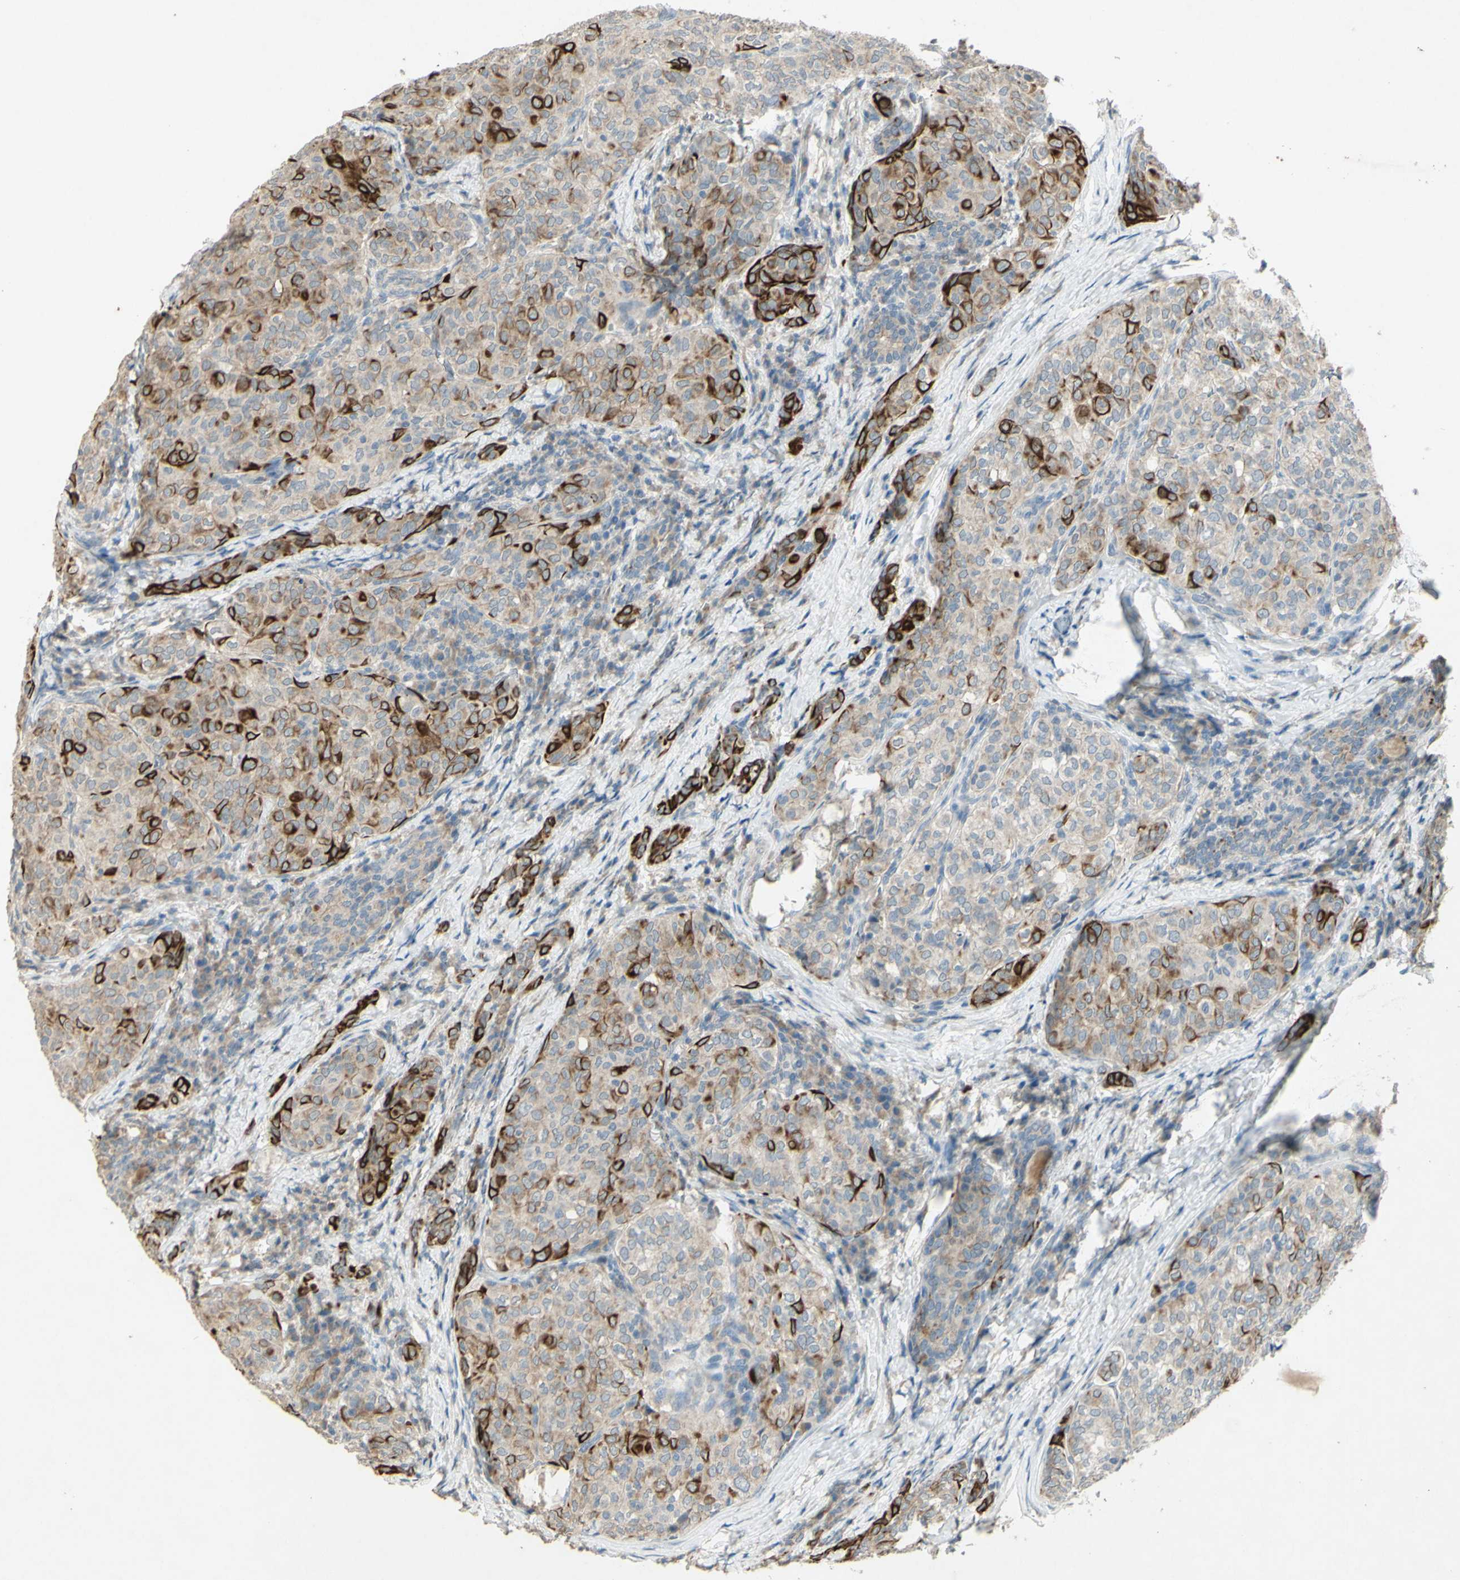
{"staining": {"intensity": "strong", "quantity": "<25%", "location": "cytoplasmic/membranous"}, "tissue": "thyroid cancer", "cell_type": "Tumor cells", "image_type": "cancer", "snomed": [{"axis": "morphology", "description": "Normal tissue, NOS"}, {"axis": "morphology", "description": "Papillary adenocarcinoma, NOS"}, {"axis": "topography", "description": "Thyroid gland"}], "caption": "Human thyroid cancer (papillary adenocarcinoma) stained with a brown dye reveals strong cytoplasmic/membranous positive expression in about <25% of tumor cells.", "gene": "TIMM21", "patient": {"sex": "female", "age": 30}}